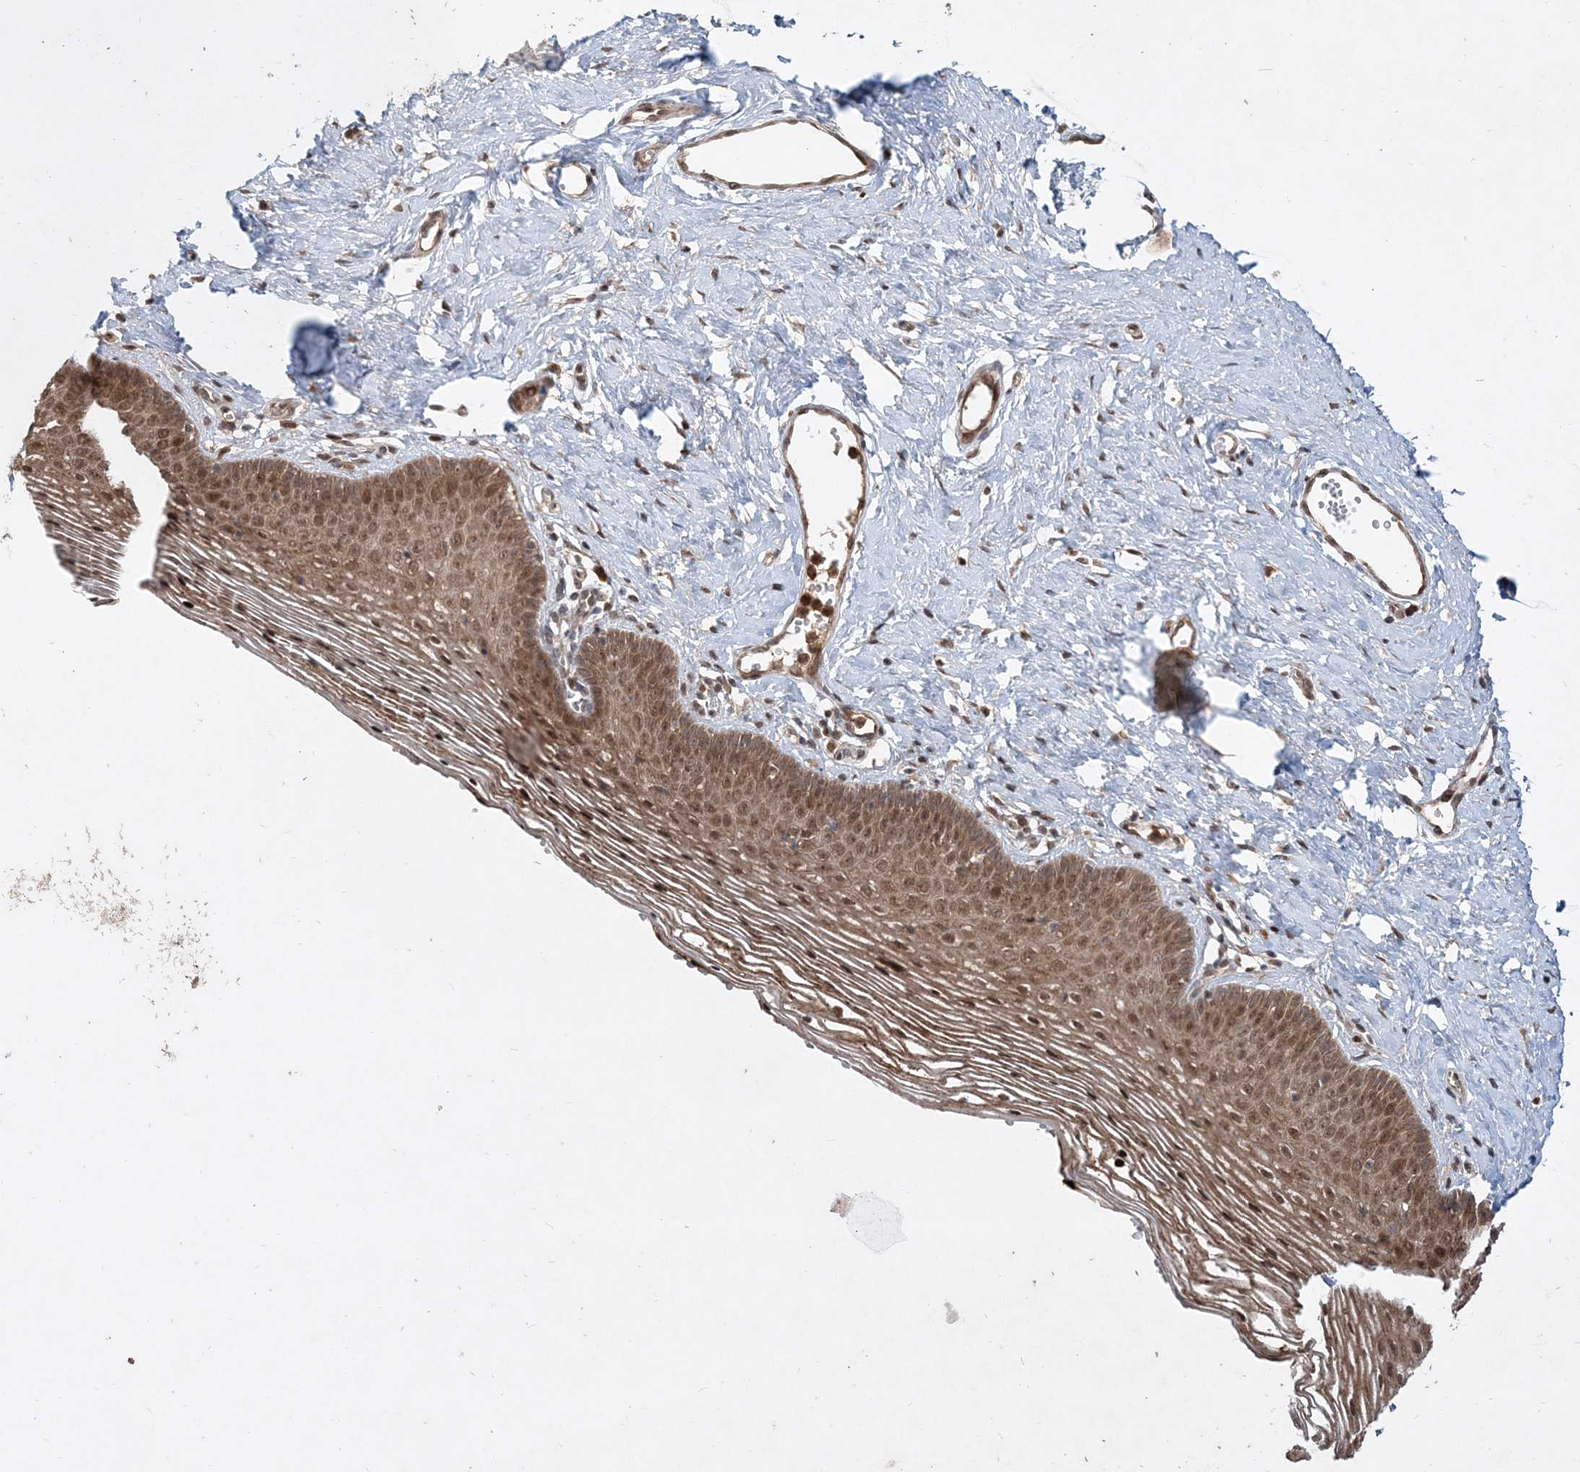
{"staining": {"intensity": "moderate", "quantity": ">75%", "location": "cytoplasmic/membranous,nuclear"}, "tissue": "vagina", "cell_type": "Squamous epithelial cells", "image_type": "normal", "snomed": [{"axis": "morphology", "description": "Normal tissue, NOS"}, {"axis": "topography", "description": "Vagina"}], "caption": "Immunohistochemistry (IHC) of normal human vagina reveals medium levels of moderate cytoplasmic/membranous,nuclear positivity in approximately >75% of squamous epithelial cells.", "gene": "UBR3", "patient": {"sex": "female", "age": 32}}